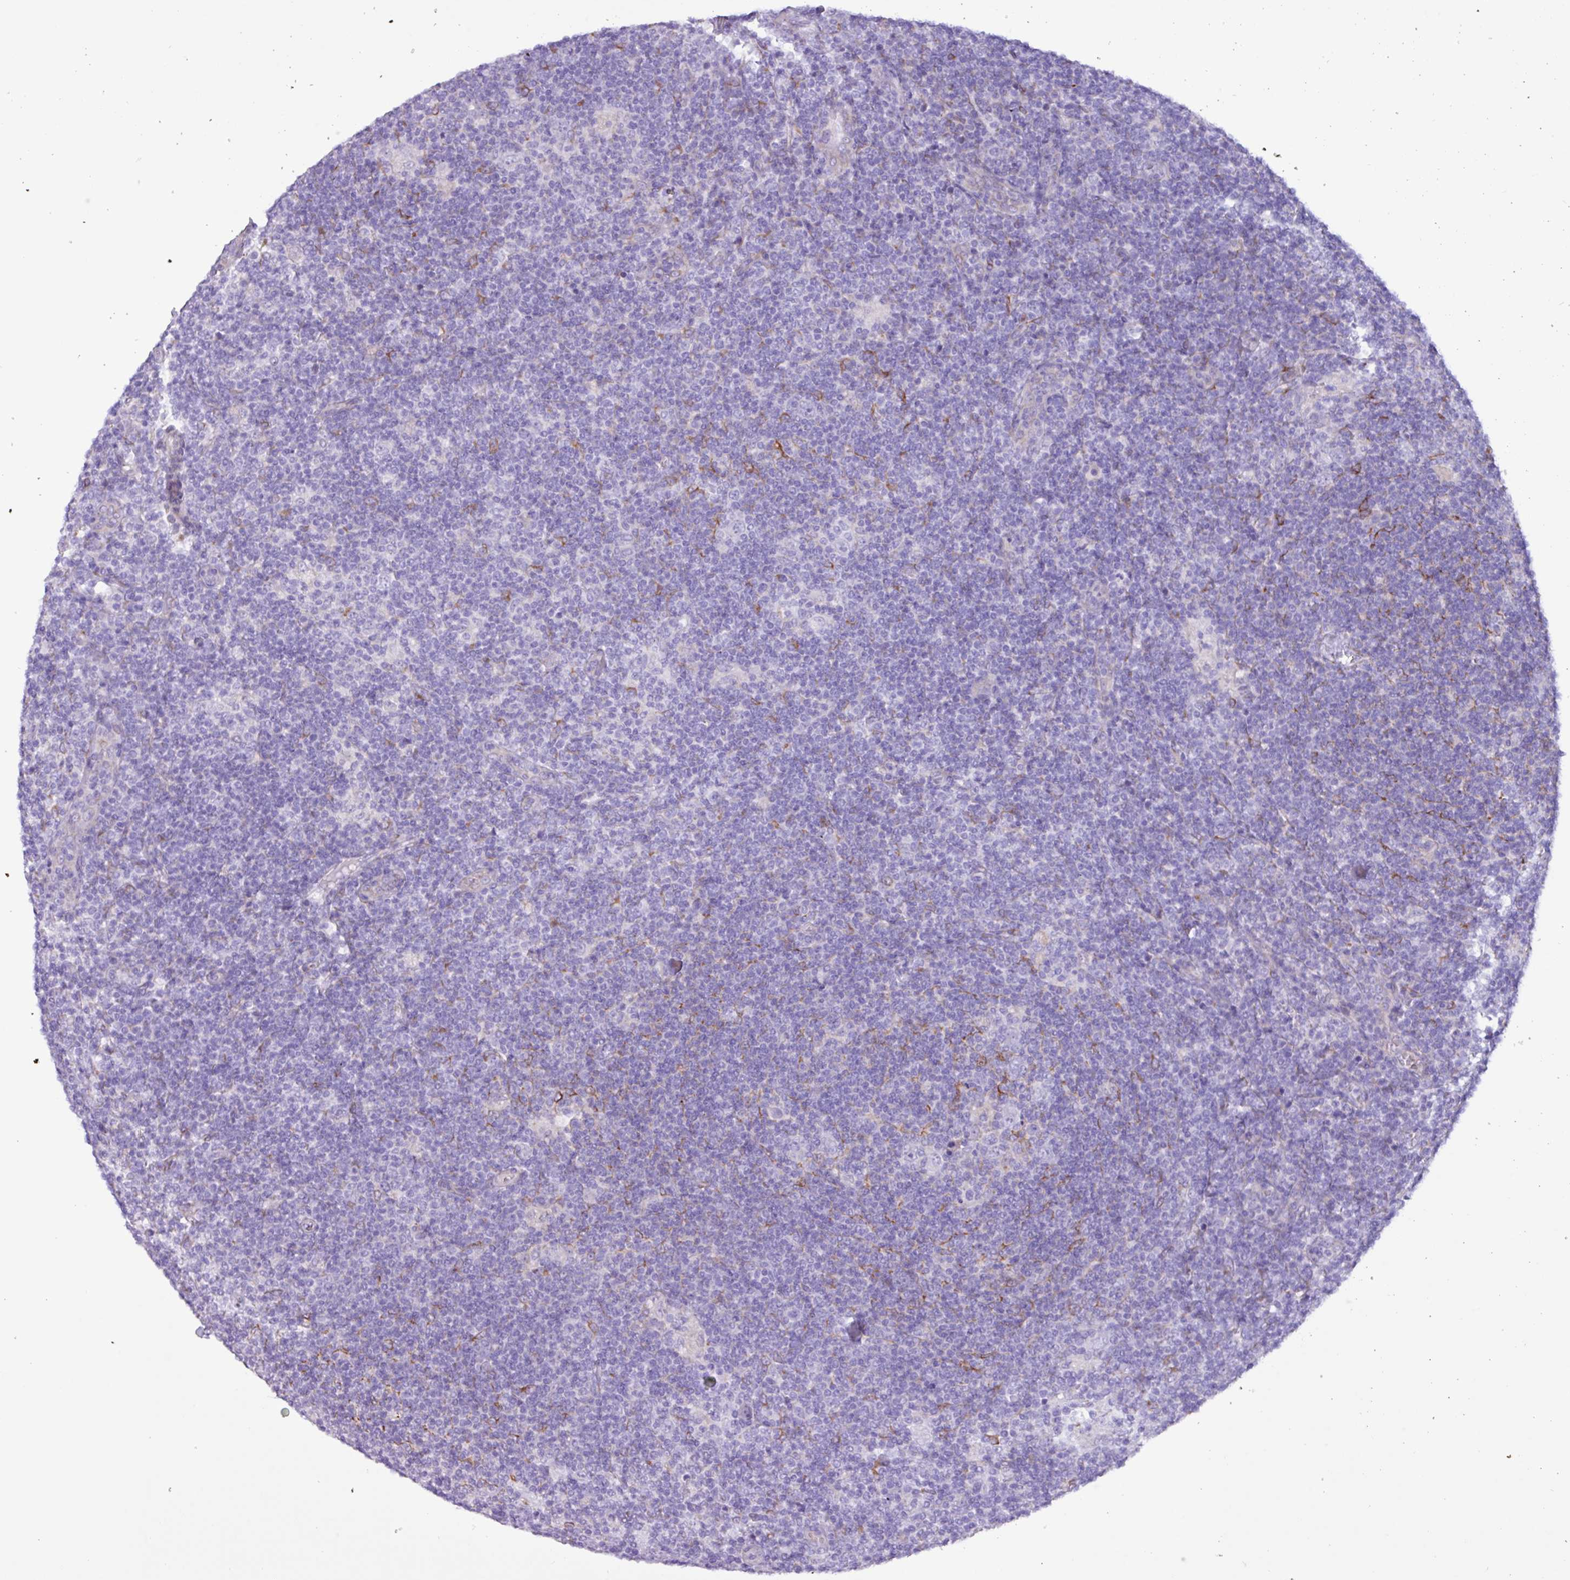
{"staining": {"intensity": "negative", "quantity": "none", "location": "none"}, "tissue": "lymphoma", "cell_type": "Tumor cells", "image_type": "cancer", "snomed": [{"axis": "morphology", "description": "Hodgkin's disease, NOS"}, {"axis": "topography", "description": "Lymph node"}], "caption": "Photomicrograph shows no protein positivity in tumor cells of Hodgkin's disease tissue.", "gene": "SLC38A1", "patient": {"sex": "female", "age": 57}}